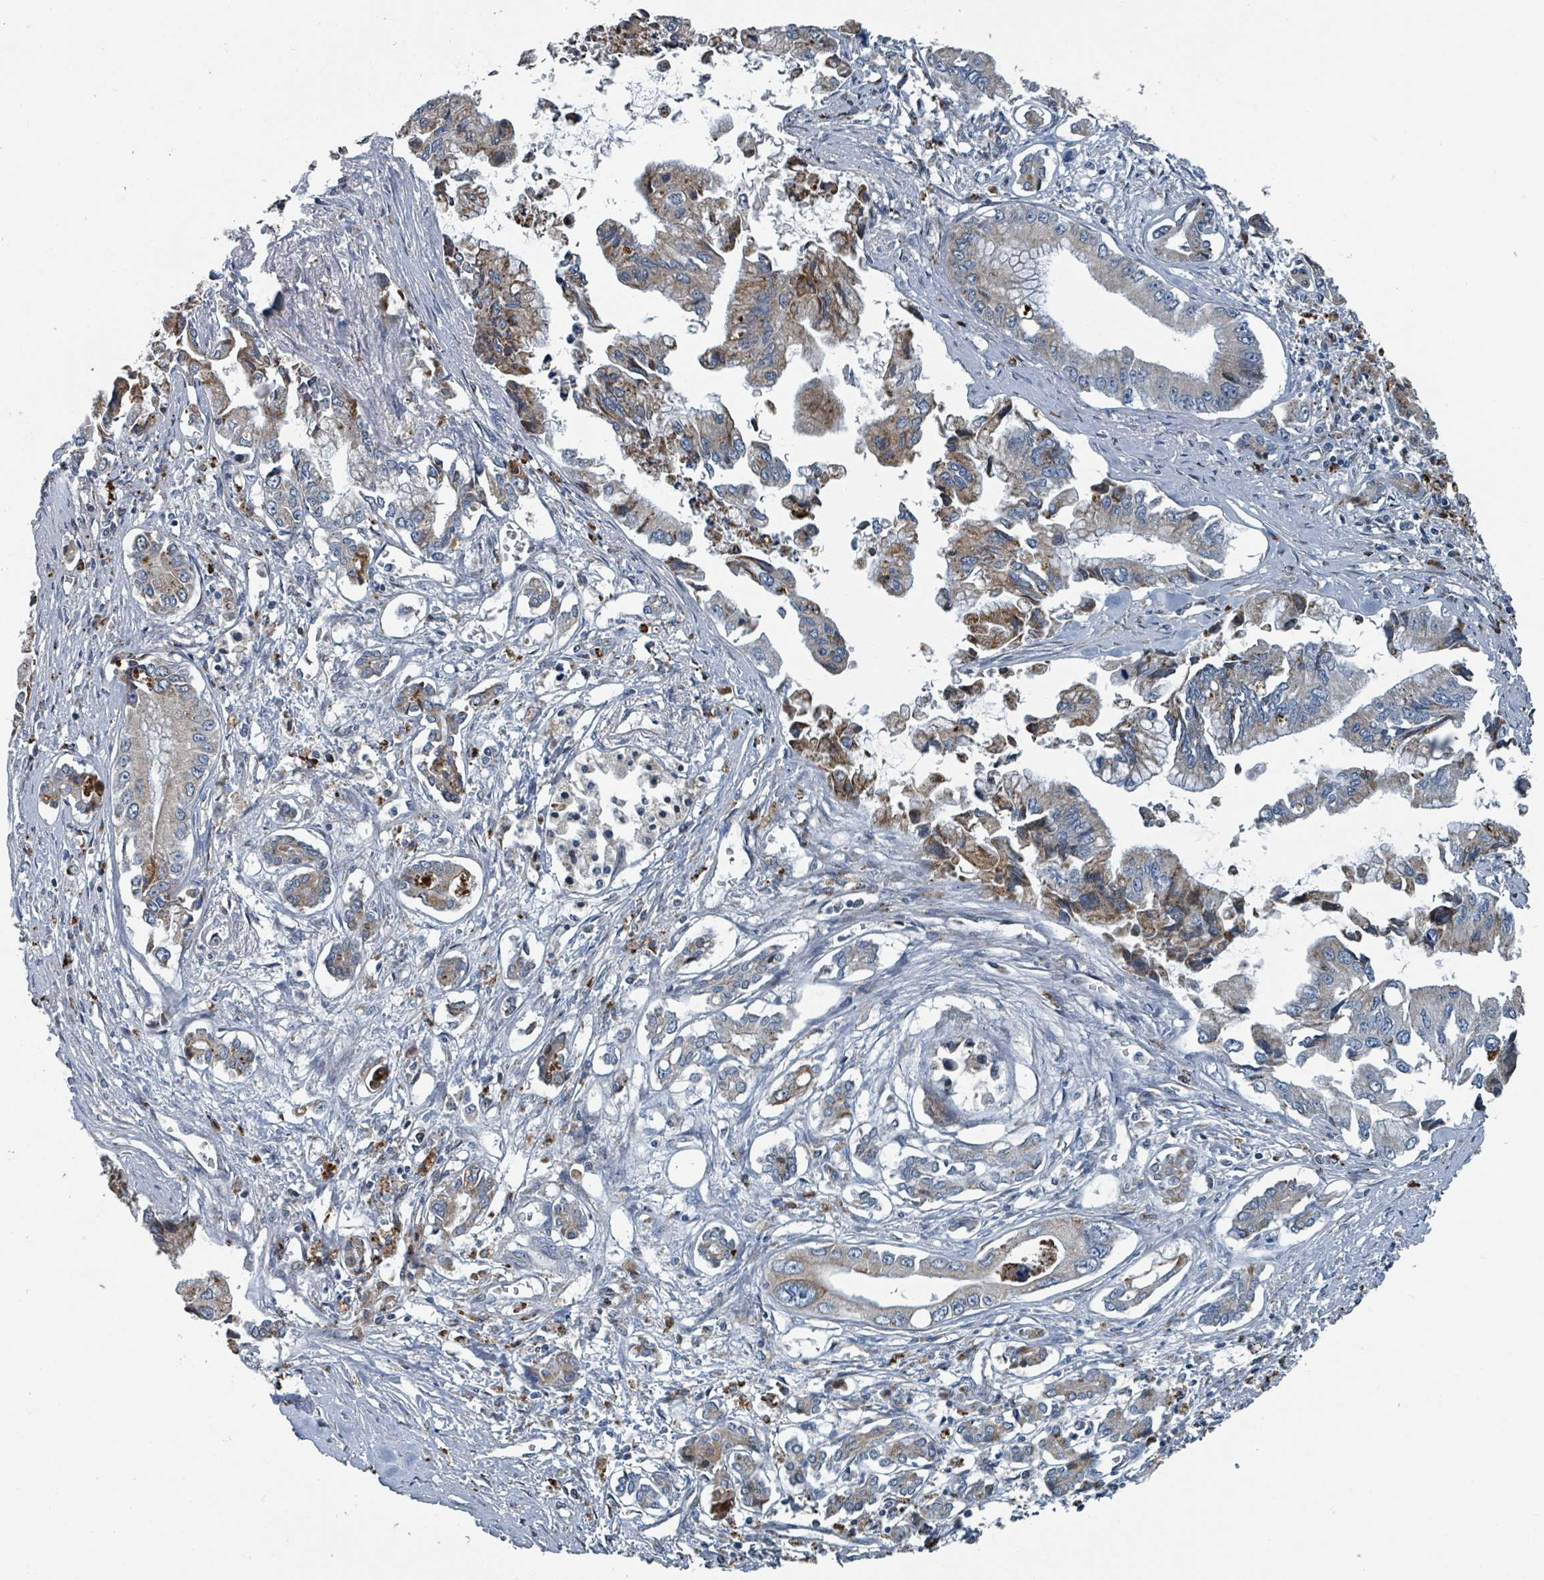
{"staining": {"intensity": "moderate", "quantity": "25%-75%", "location": "cytoplasmic/membranous"}, "tissue": "pancreatic cancer", "cell_type": "Tumor cells", "image_type": "cancer", "snomed": [{"axis": "morphology", "description": "Adenocarcinoma, NOS"}, {"axis": "topography", "description": "Pancreas"}], "caption": "Protein staining of pancreatic cancer tissue reveals moderate cytoplasmic/membranous expression in approximately 25%-75% of tumor cells. (IHC, brightfield microscopy, high magnification).", "gene": "DIPK2A", "patient": {"sex": "male", "age": 84}}